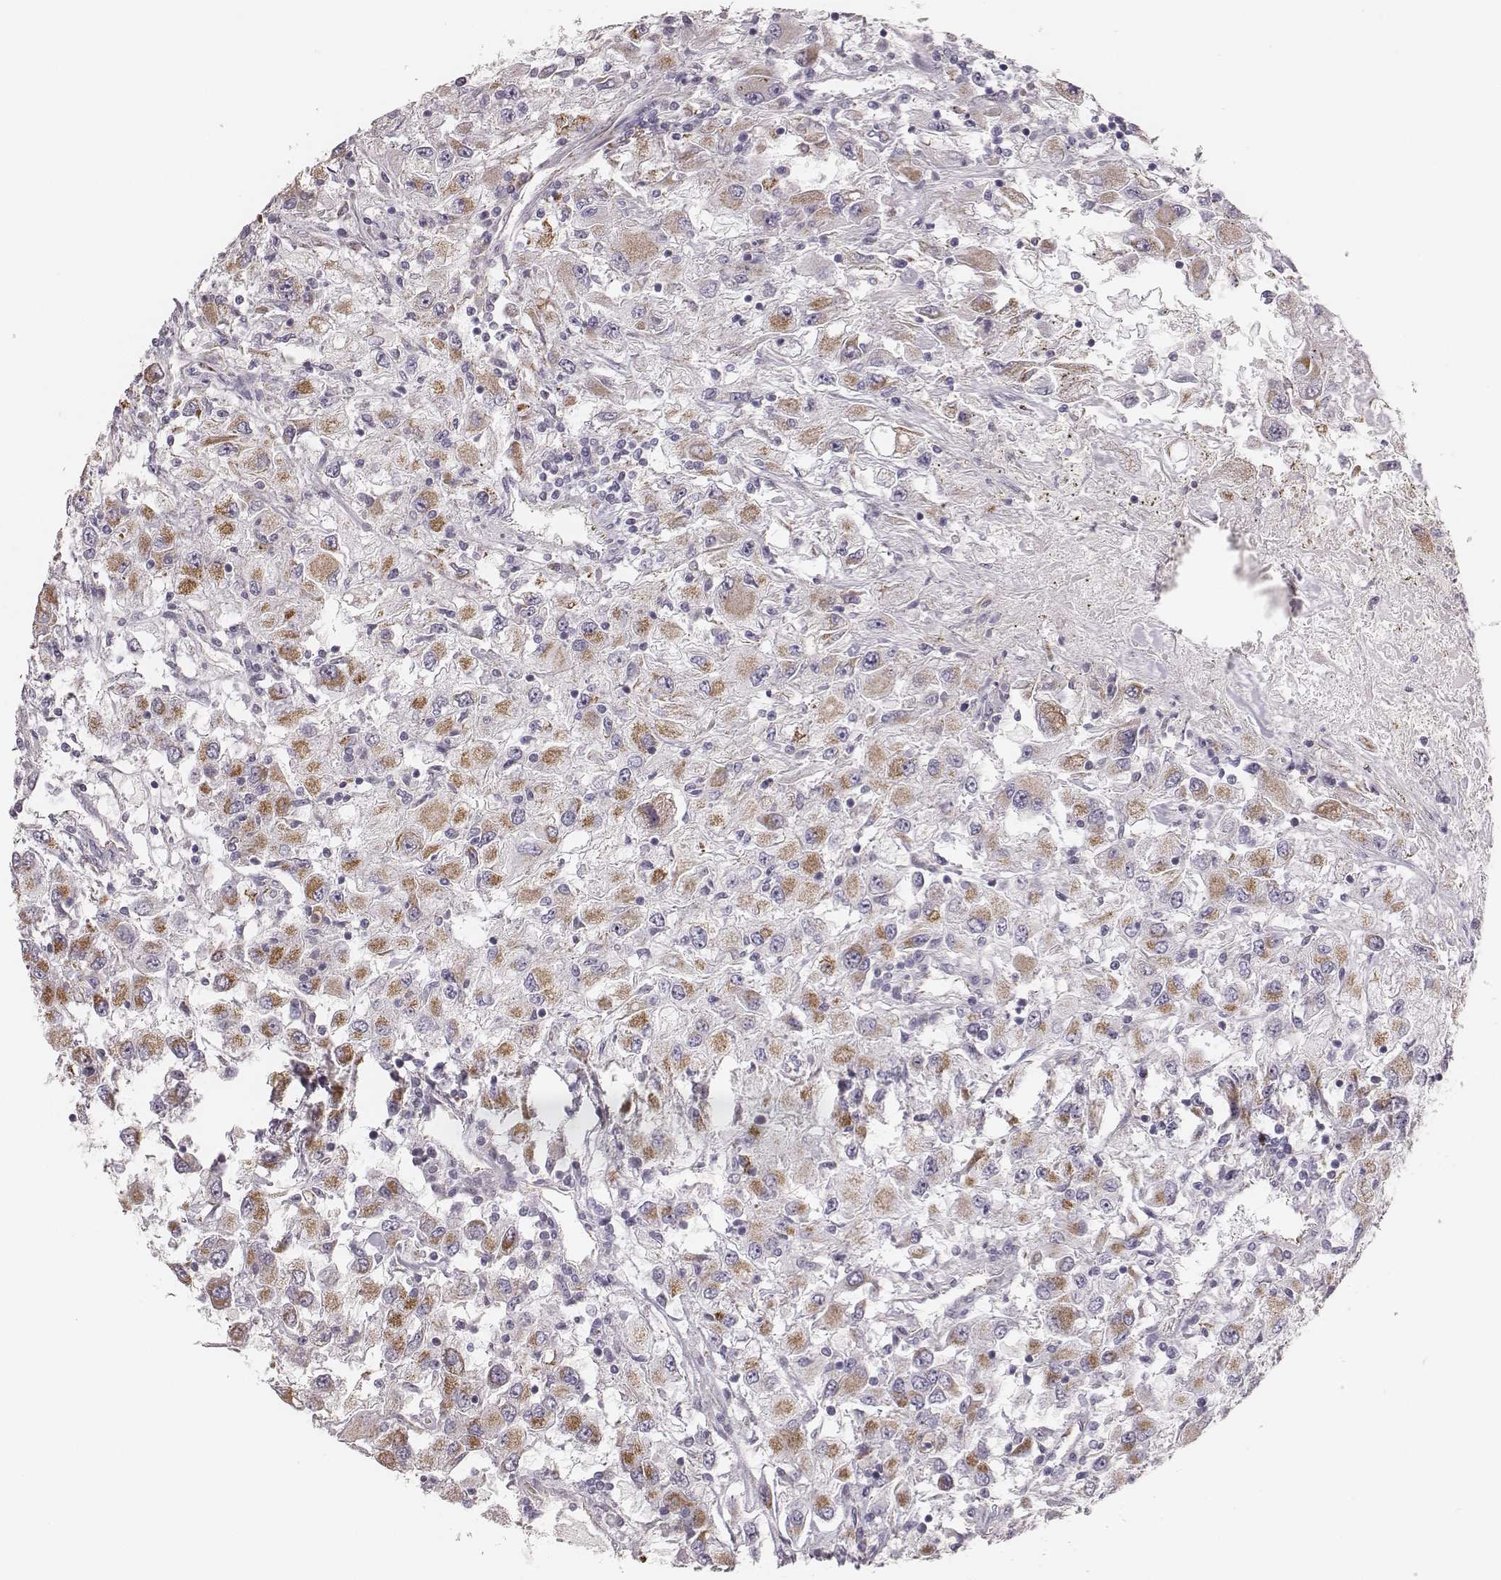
{"staining": {"intensity": "moderate", "quantity": "25%-75%", "location": "cytoplasmic/membranous"}, "tissue": "renal cancer", "cell_type": "Tumor cells", "image_type": "cancer", "snomed": [{"axis": "morphology", "description": "Adenocarcinoma, NOS"}, {"axis": "topography", "description": "Kidney"}], "caption": "Immunohistochemistry (IHC) of renal adenocarcinoma exhibits medium levels of moderate cytoplasmic/membranous staining in about 25%-75% of tumor cells.", "gene": "TUFM", "patient": {"sex": "female", "age": 67}}